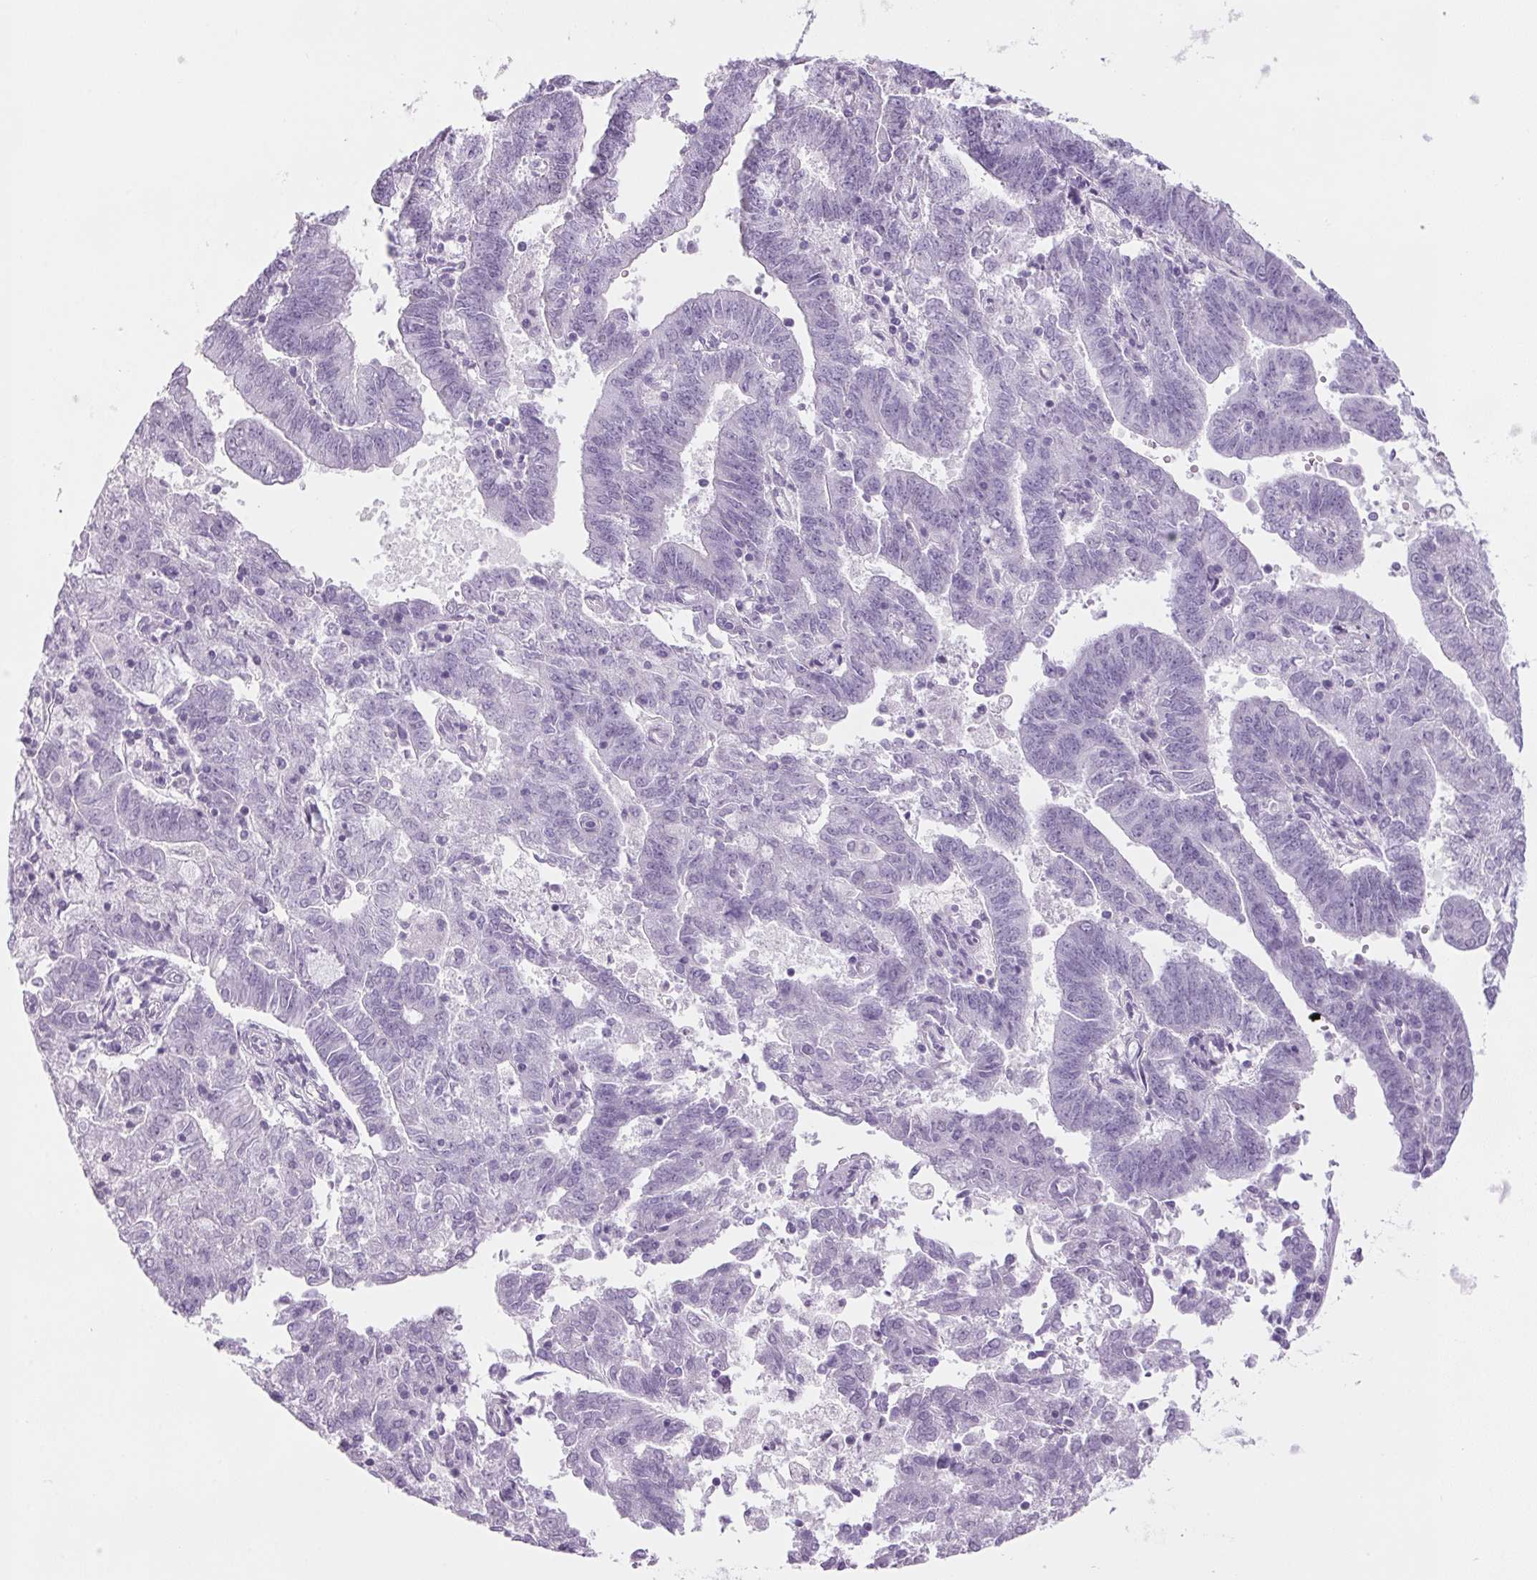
{"staining": {"intensity": "negative", "quantity": "none", "location": "none"}, "tissue": "endometrial cancer", "cell_type": "Tumor cells", "image_type": "cancer", "snomed": [{"axis": "morphology", "description": "Adenocarcinoma, NOS"}, {"axis": "topography", "description": "Endometrium"}], "caption": "Immunohistochemistry (IHC) image of neoplastic tissue: endometrial cancer stained with DAB exhibits no significant protein staining in tumor cells.", "gene": "PPP1R1A", "patient": {"sex": "female", "age": 82}}